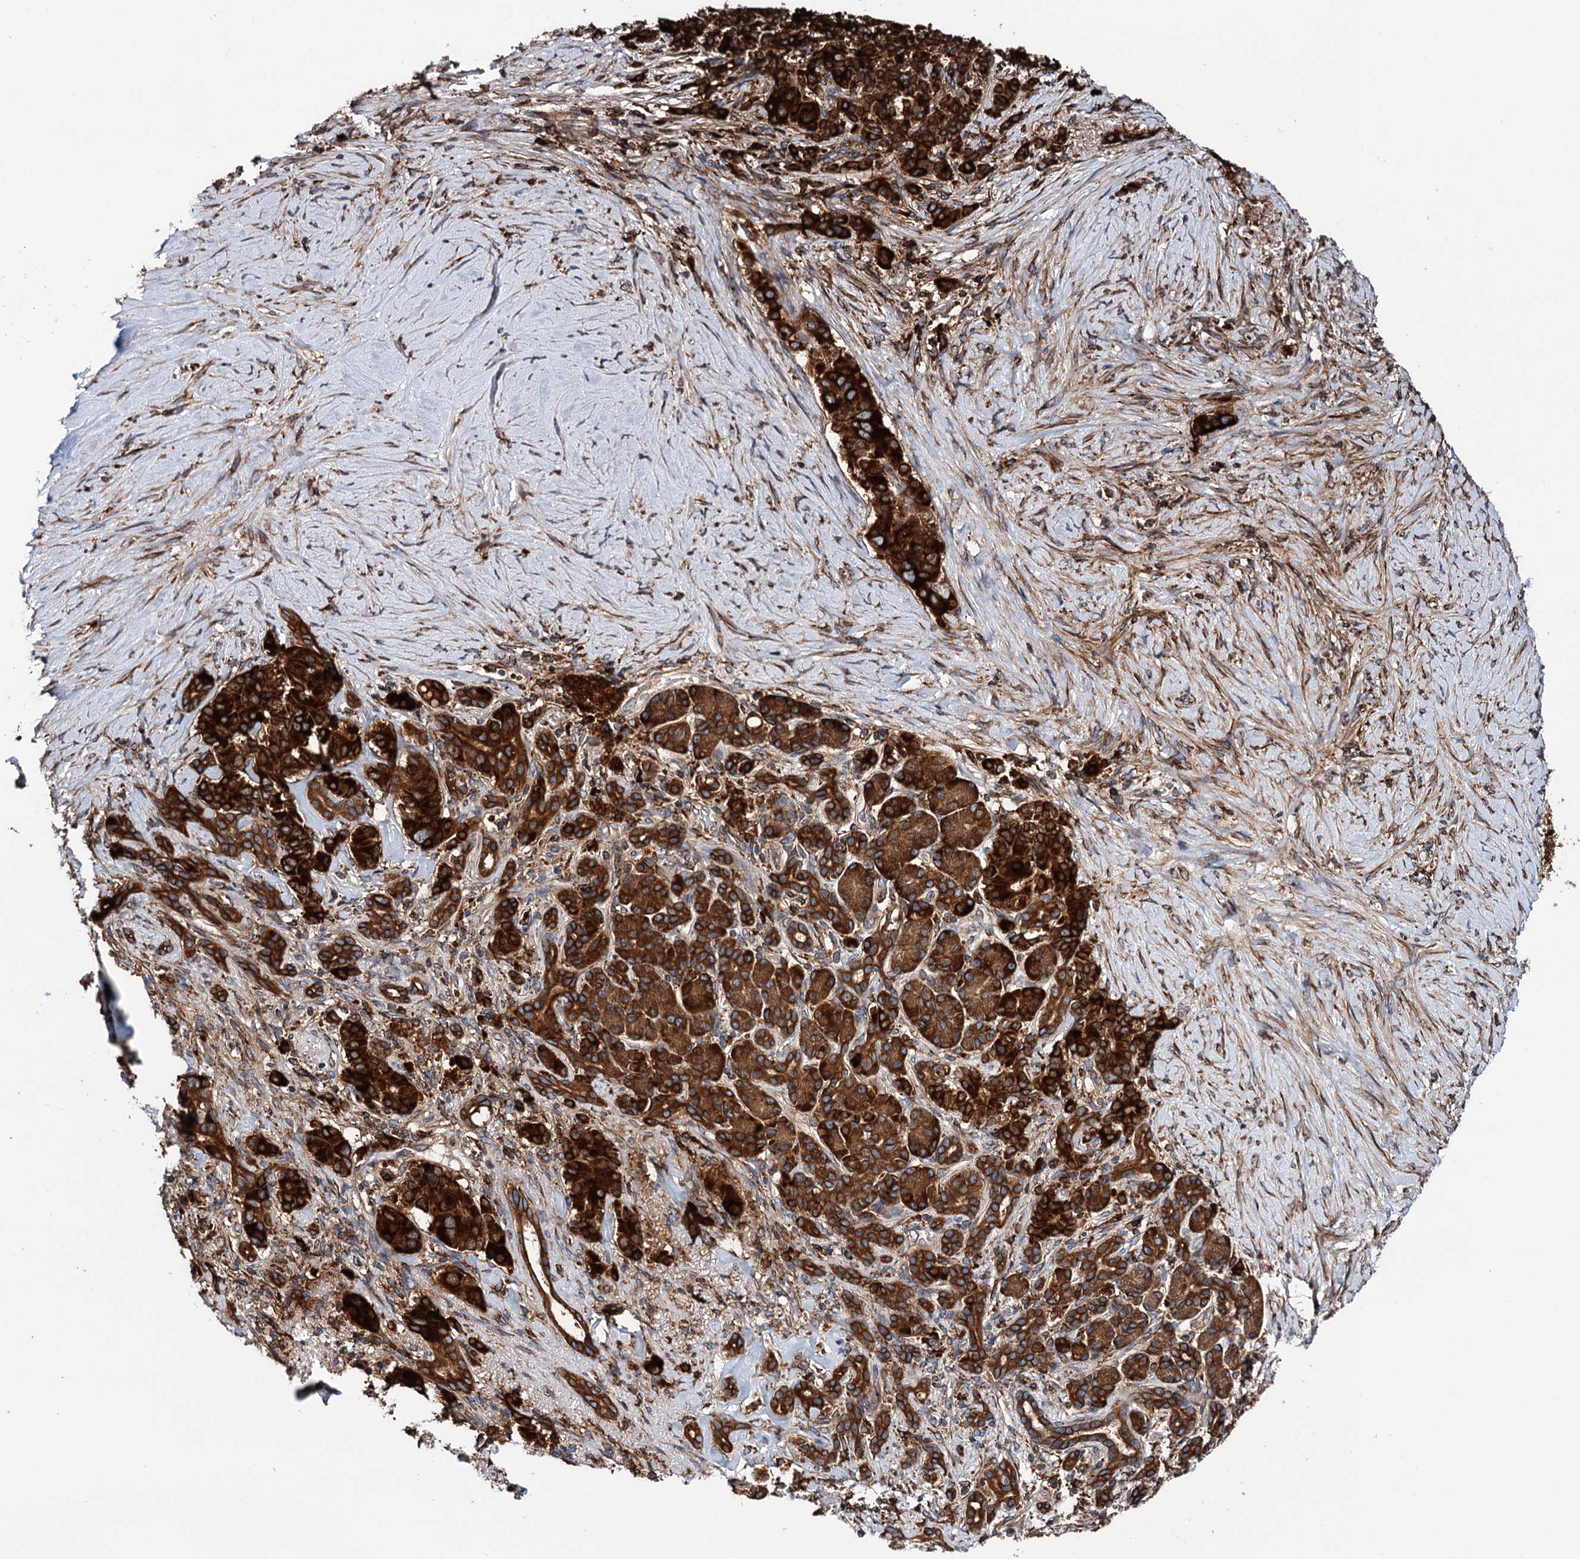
{"staining": {"intensity": "strong", "quantity": ">75%", "location": "cytoplasmic/membranous"}, "tissue": "pancreatic cancer", "cell_type": "Tumor cells", "image_type": "cancer", "snomed": [{"axis": "morphology", "description": "Adenocarcinoma, NOS"}, {"axis": "topography", "description": "Pancreas"}], "caption": "Immunohistochemistry of pancreatic adenocarcinoma exhibits high levels of strong cytoplasmic/membranous expression in approximately >75% of tumor cells. Immunohistochemistry stains the protein in brown and the nuclei are stained blue.", "gene": "ERP29", "patient": {"sex": "female", "age": 74}}